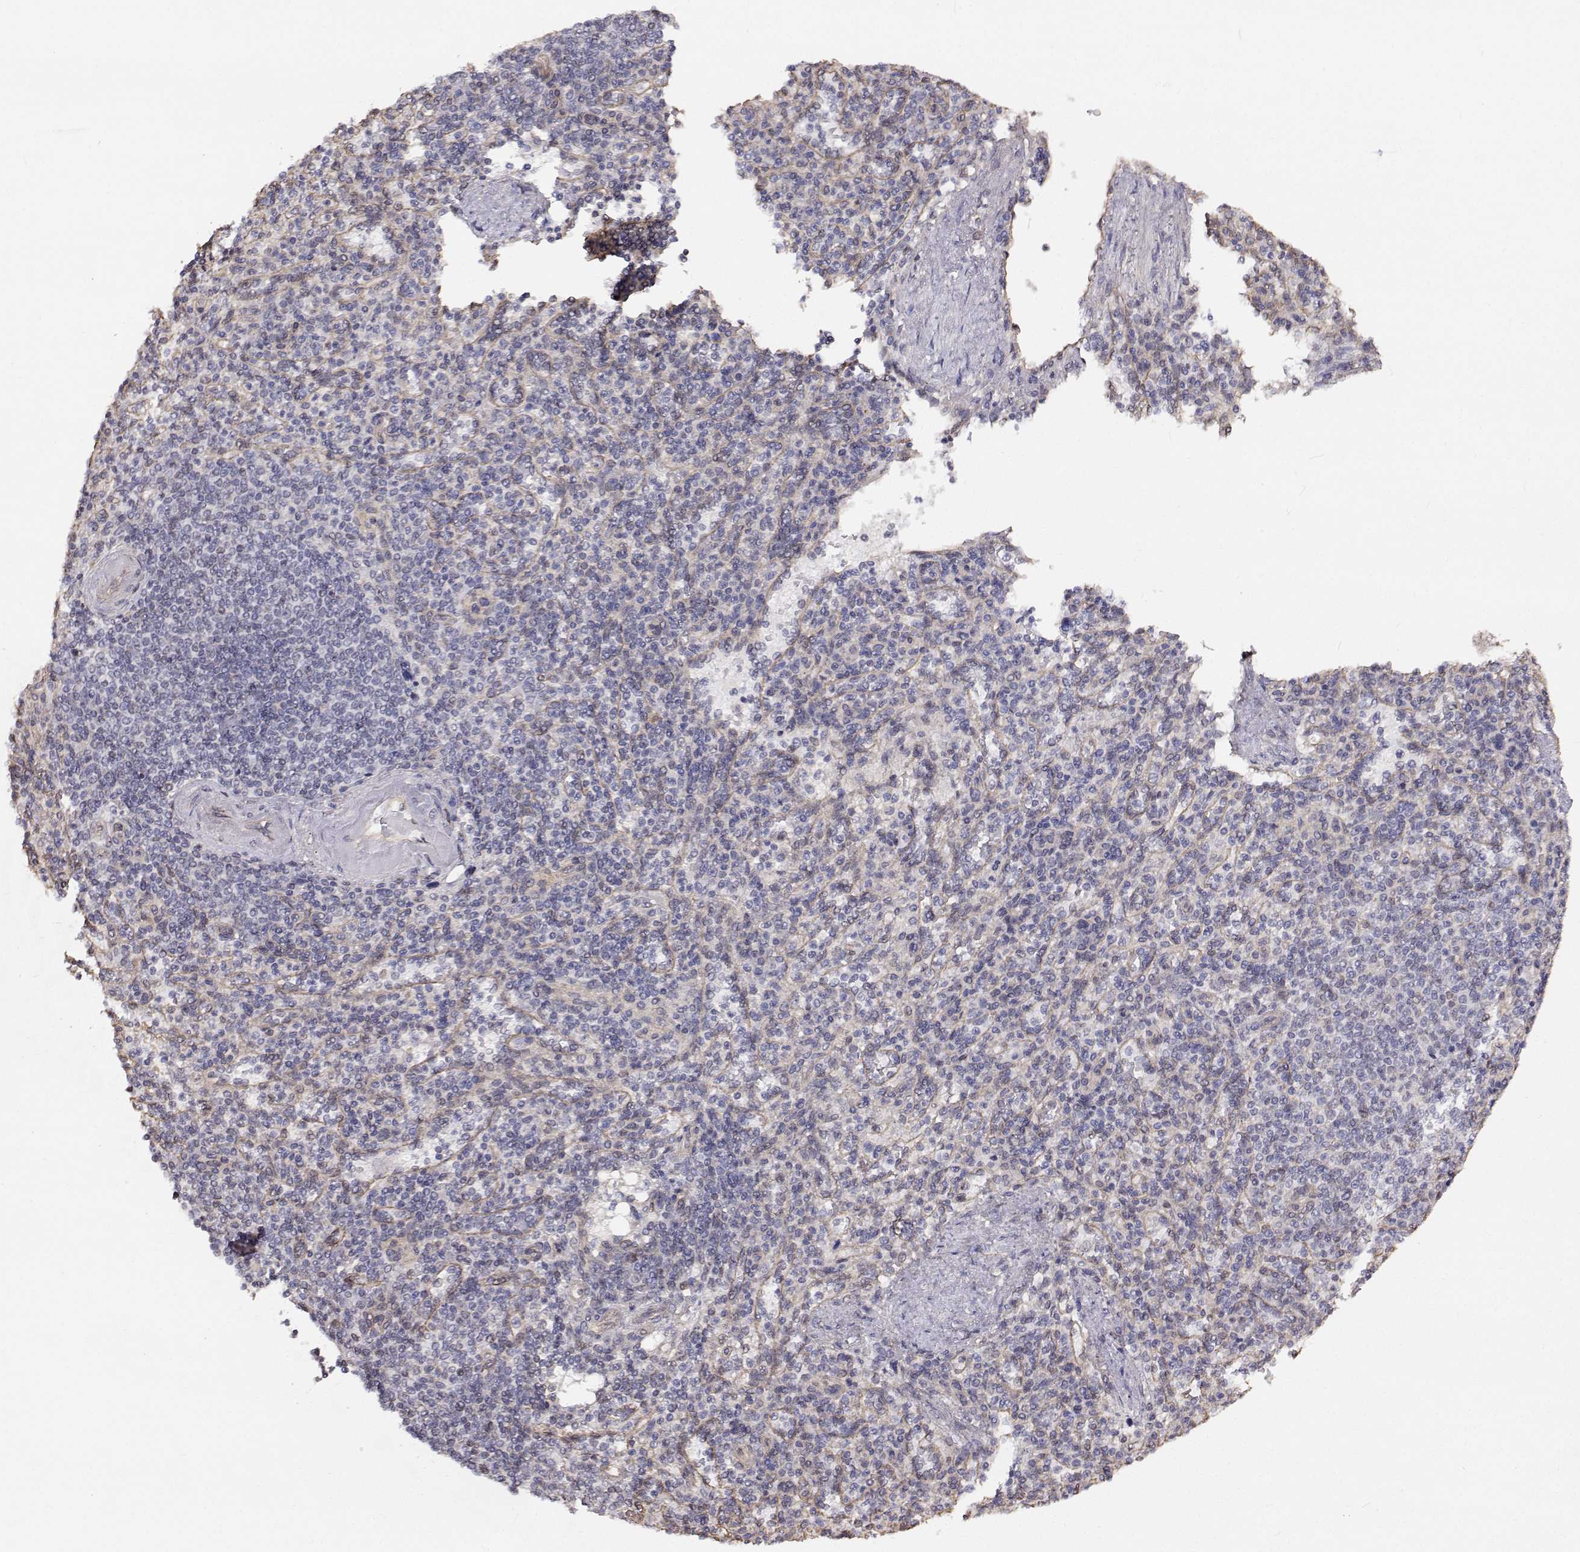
{"staining": {"intensity": "negative", "quantity": "none", "location": "none"}, "tissue": "spleen", "cell_type": "Cells in red pulp", "image_type": "normal", "snomed": [{"axis": "morphology", "description": "Normal tissue, NOS"}, {"axis": "topography", "description": "Spleen"}], "caption": "Spleen was stained to show a protein in brown. There is no significant positivity in cells in red pulp. (DAB immunohistochemistry, high magnification).", "gene": "GSDMA", "patient": {"sex": "female", "age": 74}}